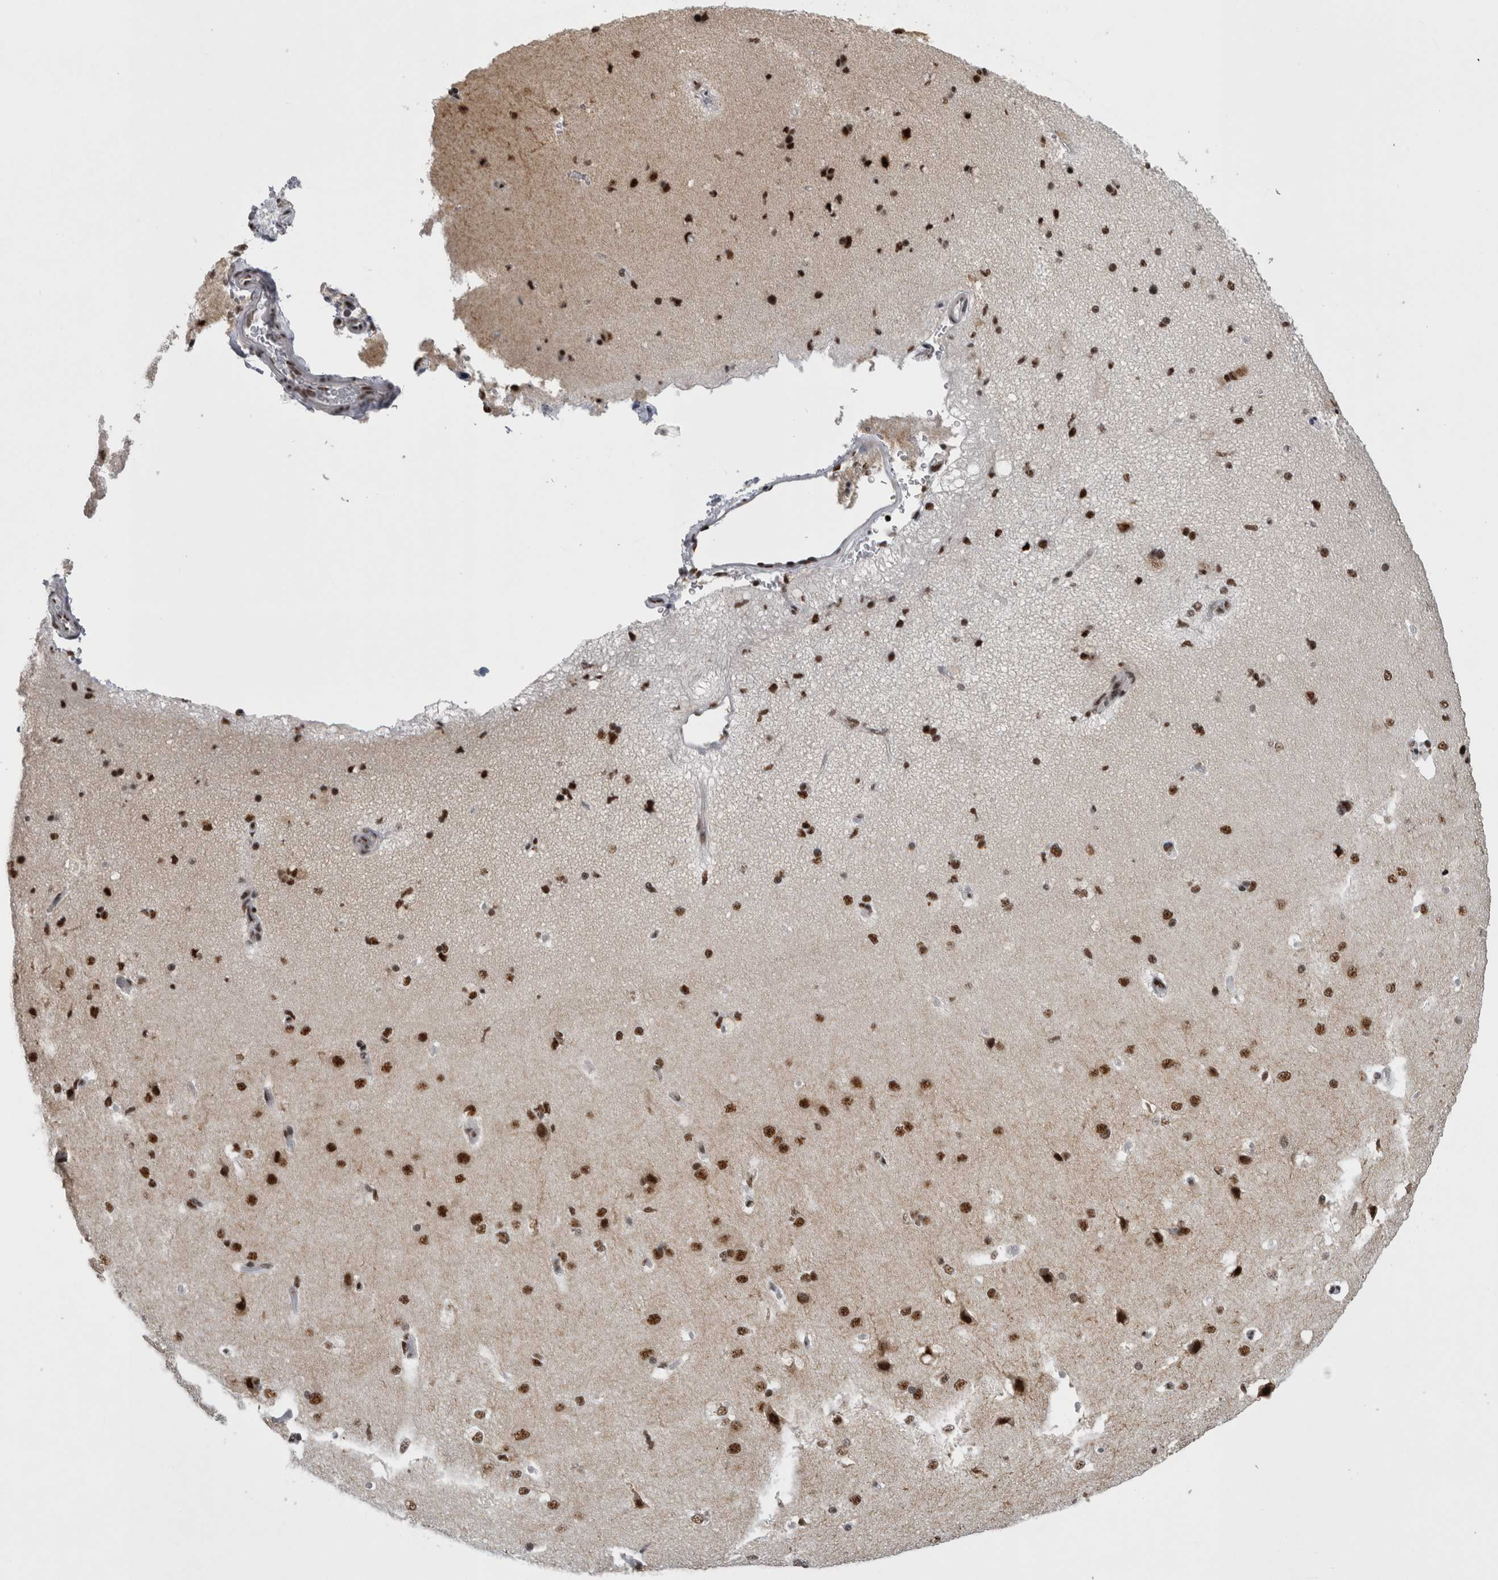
{"staining": {"intensity": "moderate", "quantity": ">75%", "location": "nuclear"}, "tissue": "cerebral cortex", "cell_type": "Endothelial cells", "image_type": "normal", "snomed": [{"axis": "morphology", "description": "Normal tissue, NOS"}, {"axis": "topography", "description": "Cerebral cortex"}], "caption": "Immunohistochemical staining of benign human cerebral cortex exhibits >75% levels of moderate nuclear protein expression in approximately >75% of endothelial cells. The protein is stained brown, and the nuclei are stained in blue (DAB (3,3'-diaminobenzidine) IHC with brightfield microscopy, high magnification).", "gene": "CDK11A", "patient": {"sex": "male", "age": 62}}